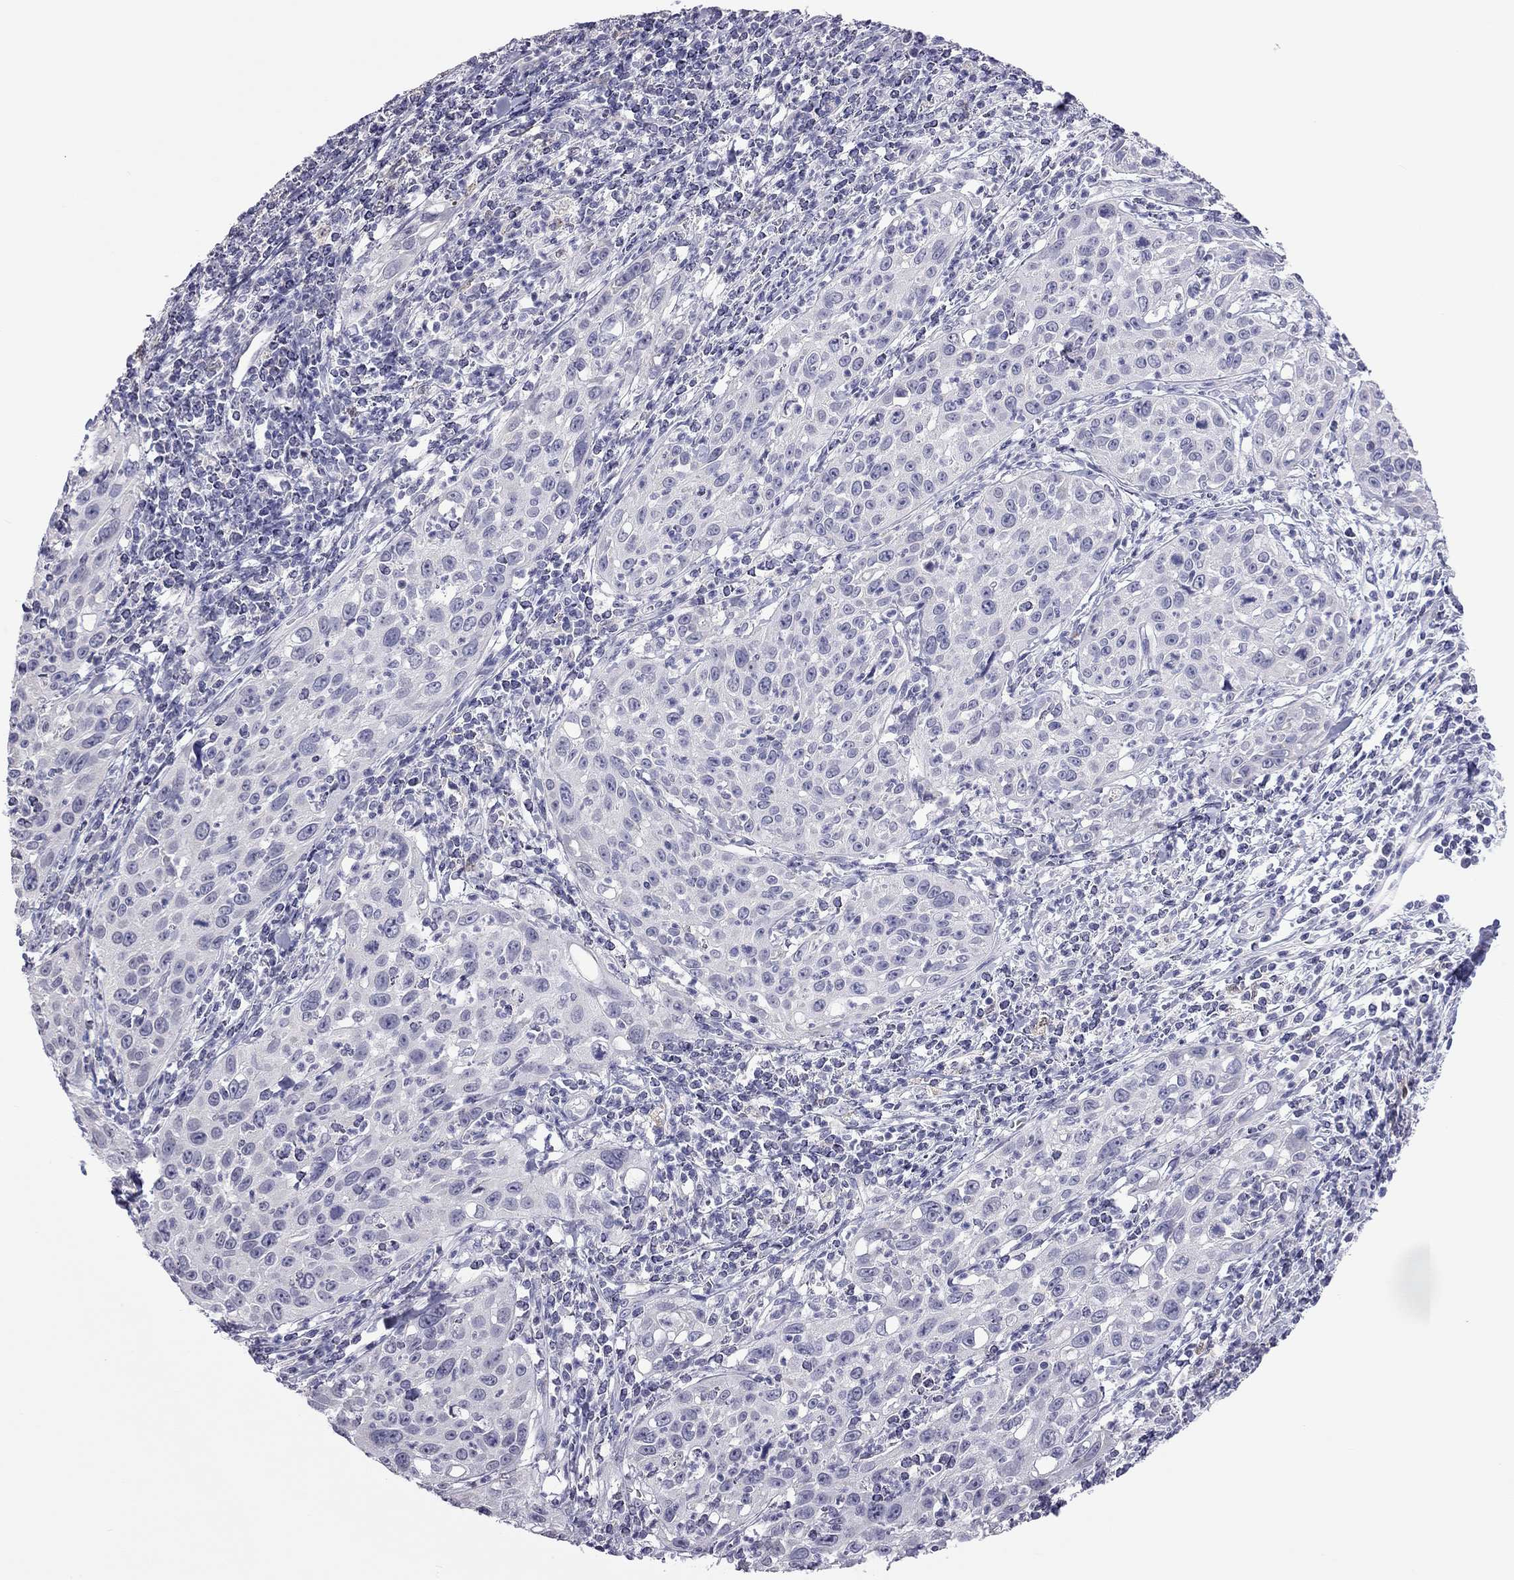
{"staining": {"intensity": "negative", "quantity": "none", "location": "none"}, "tissue": "cervical cancer", "cell_type": "Tumor cells", "image_type": "cancer", "snomed": [{"axis": "morphology", "description": "Squamous cell carcinoma, NOS"}, {"axis": "topography", "description": "Cervix"}], "caption": "This image is of cervical cancer stained with immunohistochemistry (IHC) to label a protein in brown with the nuclei are counter-stained blue. There is no expression in tumor cells. The staining was performed using DAB (3,3'-diaminobenzidine) to visualize the protein expression in brown, while the nuclei were stained in blue with hematoxylin (Magnification: 20x).", "gene": "PPP1R3A", "patient": {"sex": "female", "age": 26}}